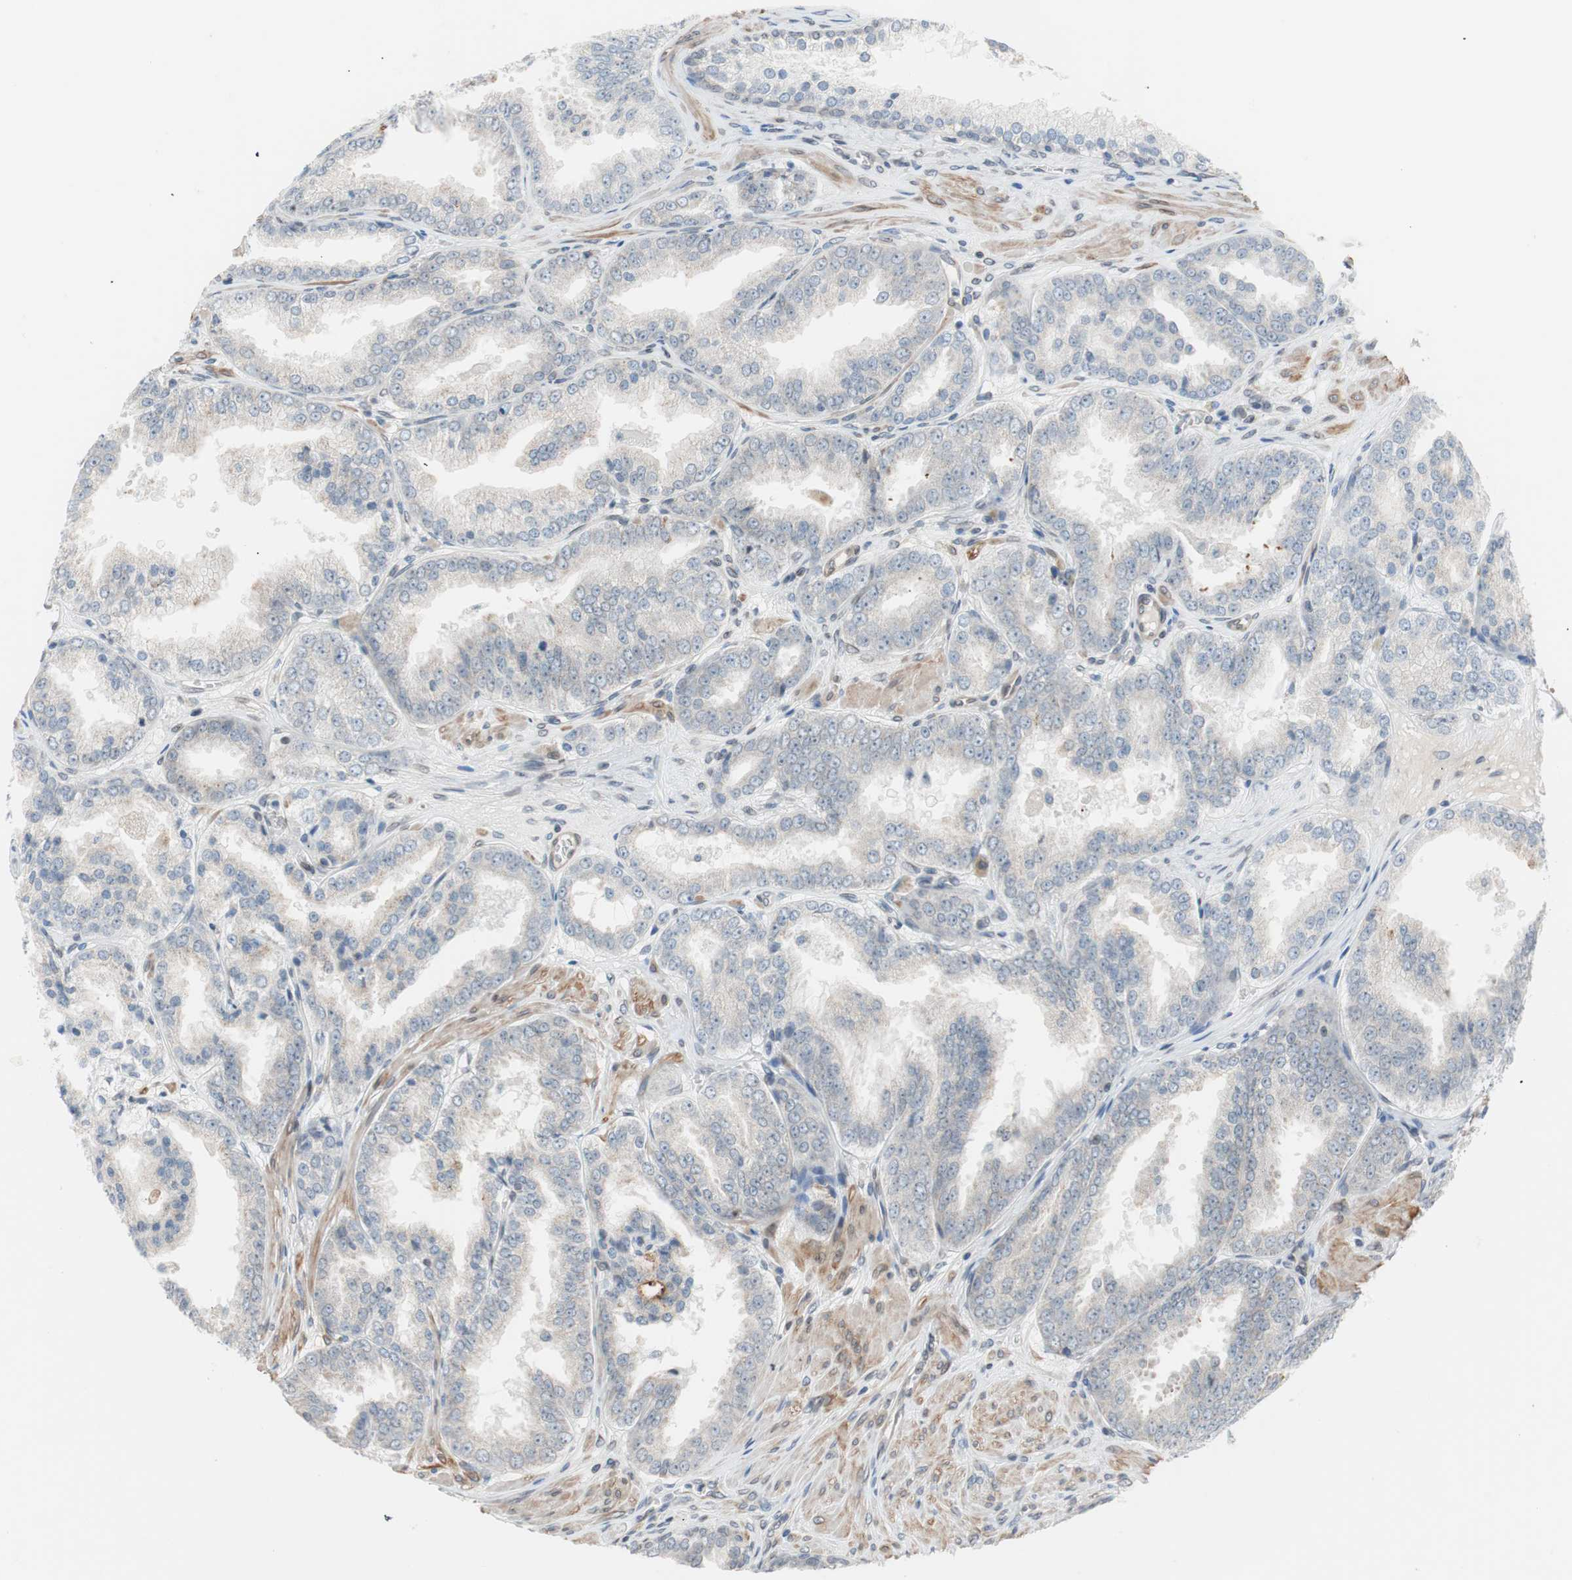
{"staining": {"intensity": "negative", "quantity": "none", "location": "none"}, "tissue": "prostate cancer", "cell_type": "Tumor cells", "image_type": "cancer", "snomed": [{"axis": "morphology", "description": "Adenocarcinoma, High grade"}, {"axis": "topography", "description": "Prostate"}], "caption": "Immunohistochemistry of prostate high-grade adenocarcinoma reveals no expression in tumor cells.", "gene": "ARNT2", "patient": {"sex": "male", "age": 61}}